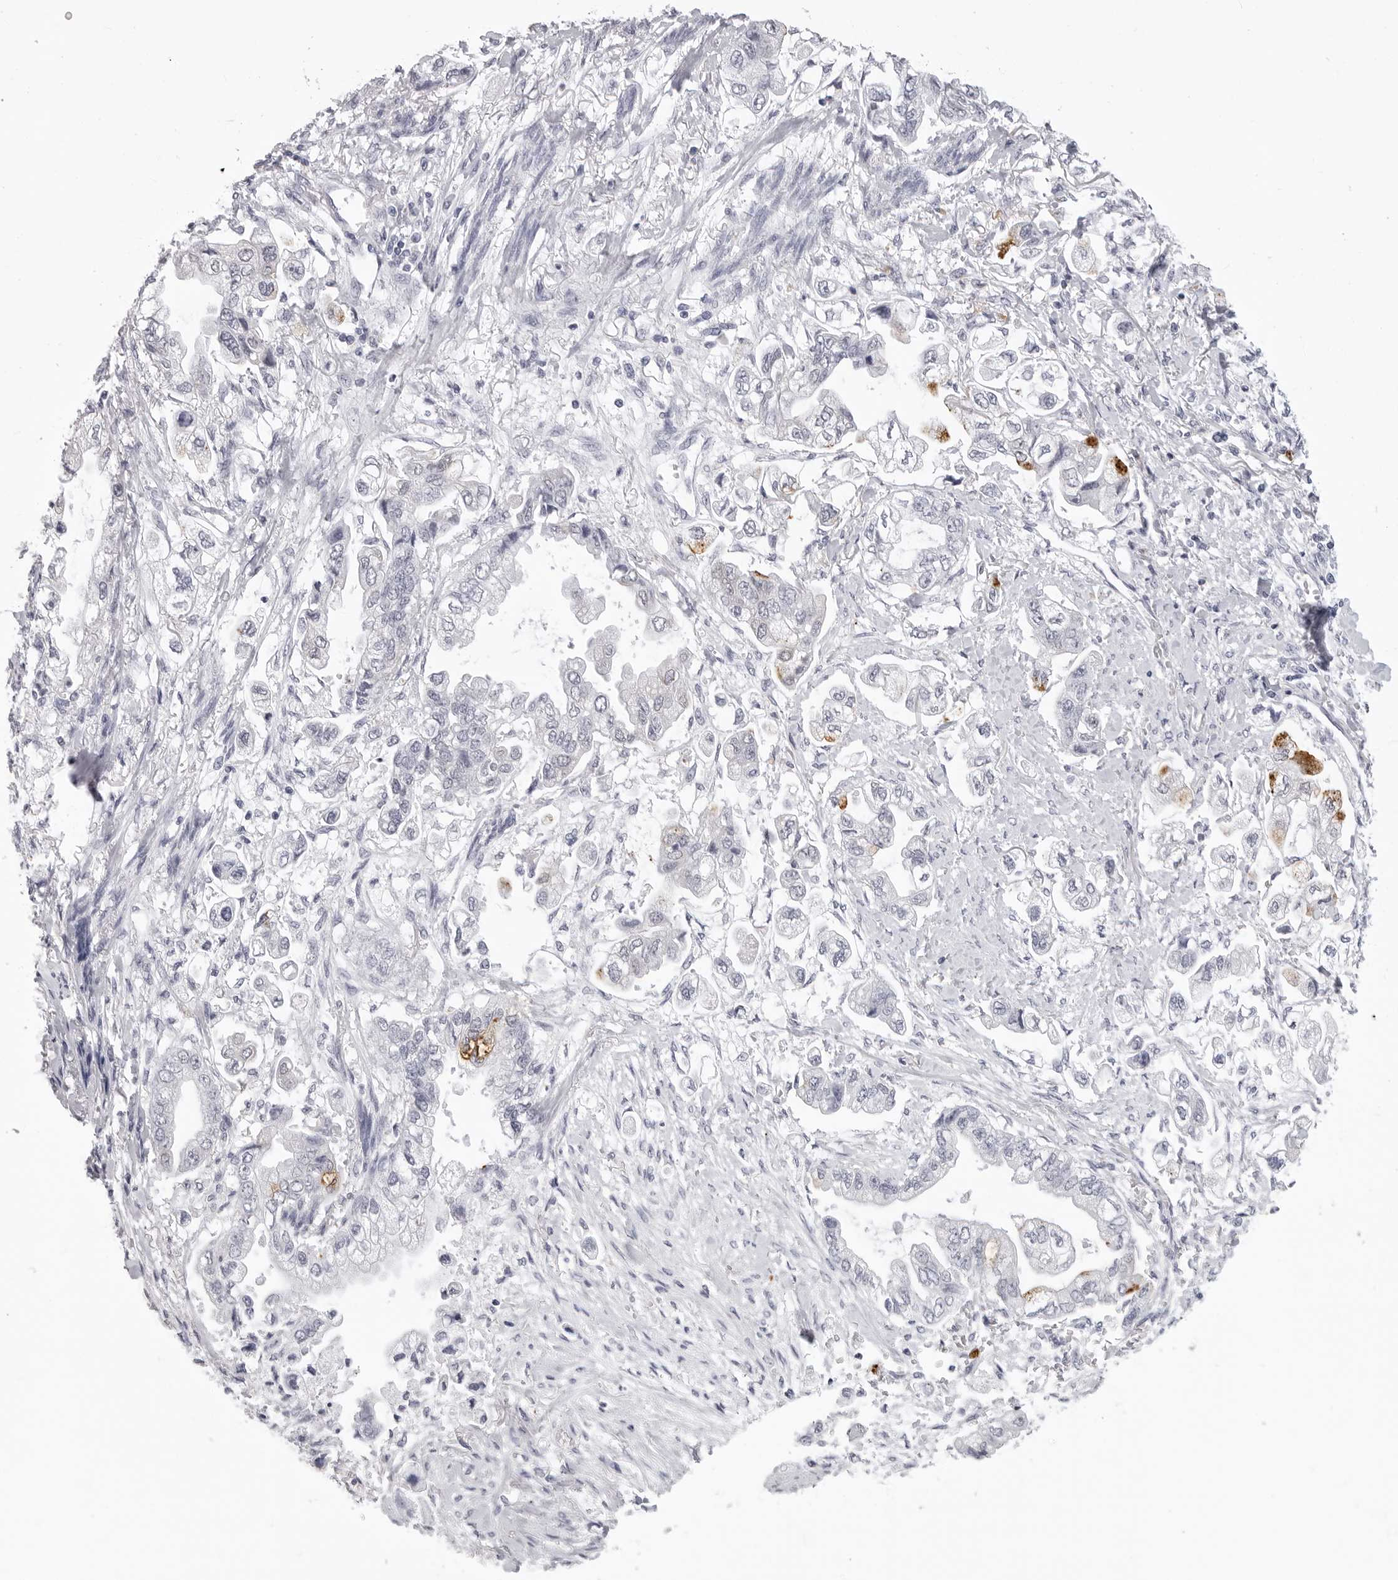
{"staining": {"intensity": "negative", "quantity": "none", "location": "none"}, "tissue": "stomach cancer", "cell_type": "Tumor cells", "image_type": "cancer", "snomed": [{"axis": "morphology", "description": "Adenocarcinoma, NOS"}, {"axis": "topography", "description": "Stomach"}], "caption": "Immunohistochemistry photomicrograph of neoplastic tissue: human stomach adenocarcinoma stained with DAB (3,3'-diaminobenzidine) shows no significant protein positivity in tumor cells.", "gene": "LGALS4", "patient": {"sex": "male", "age": 62}}